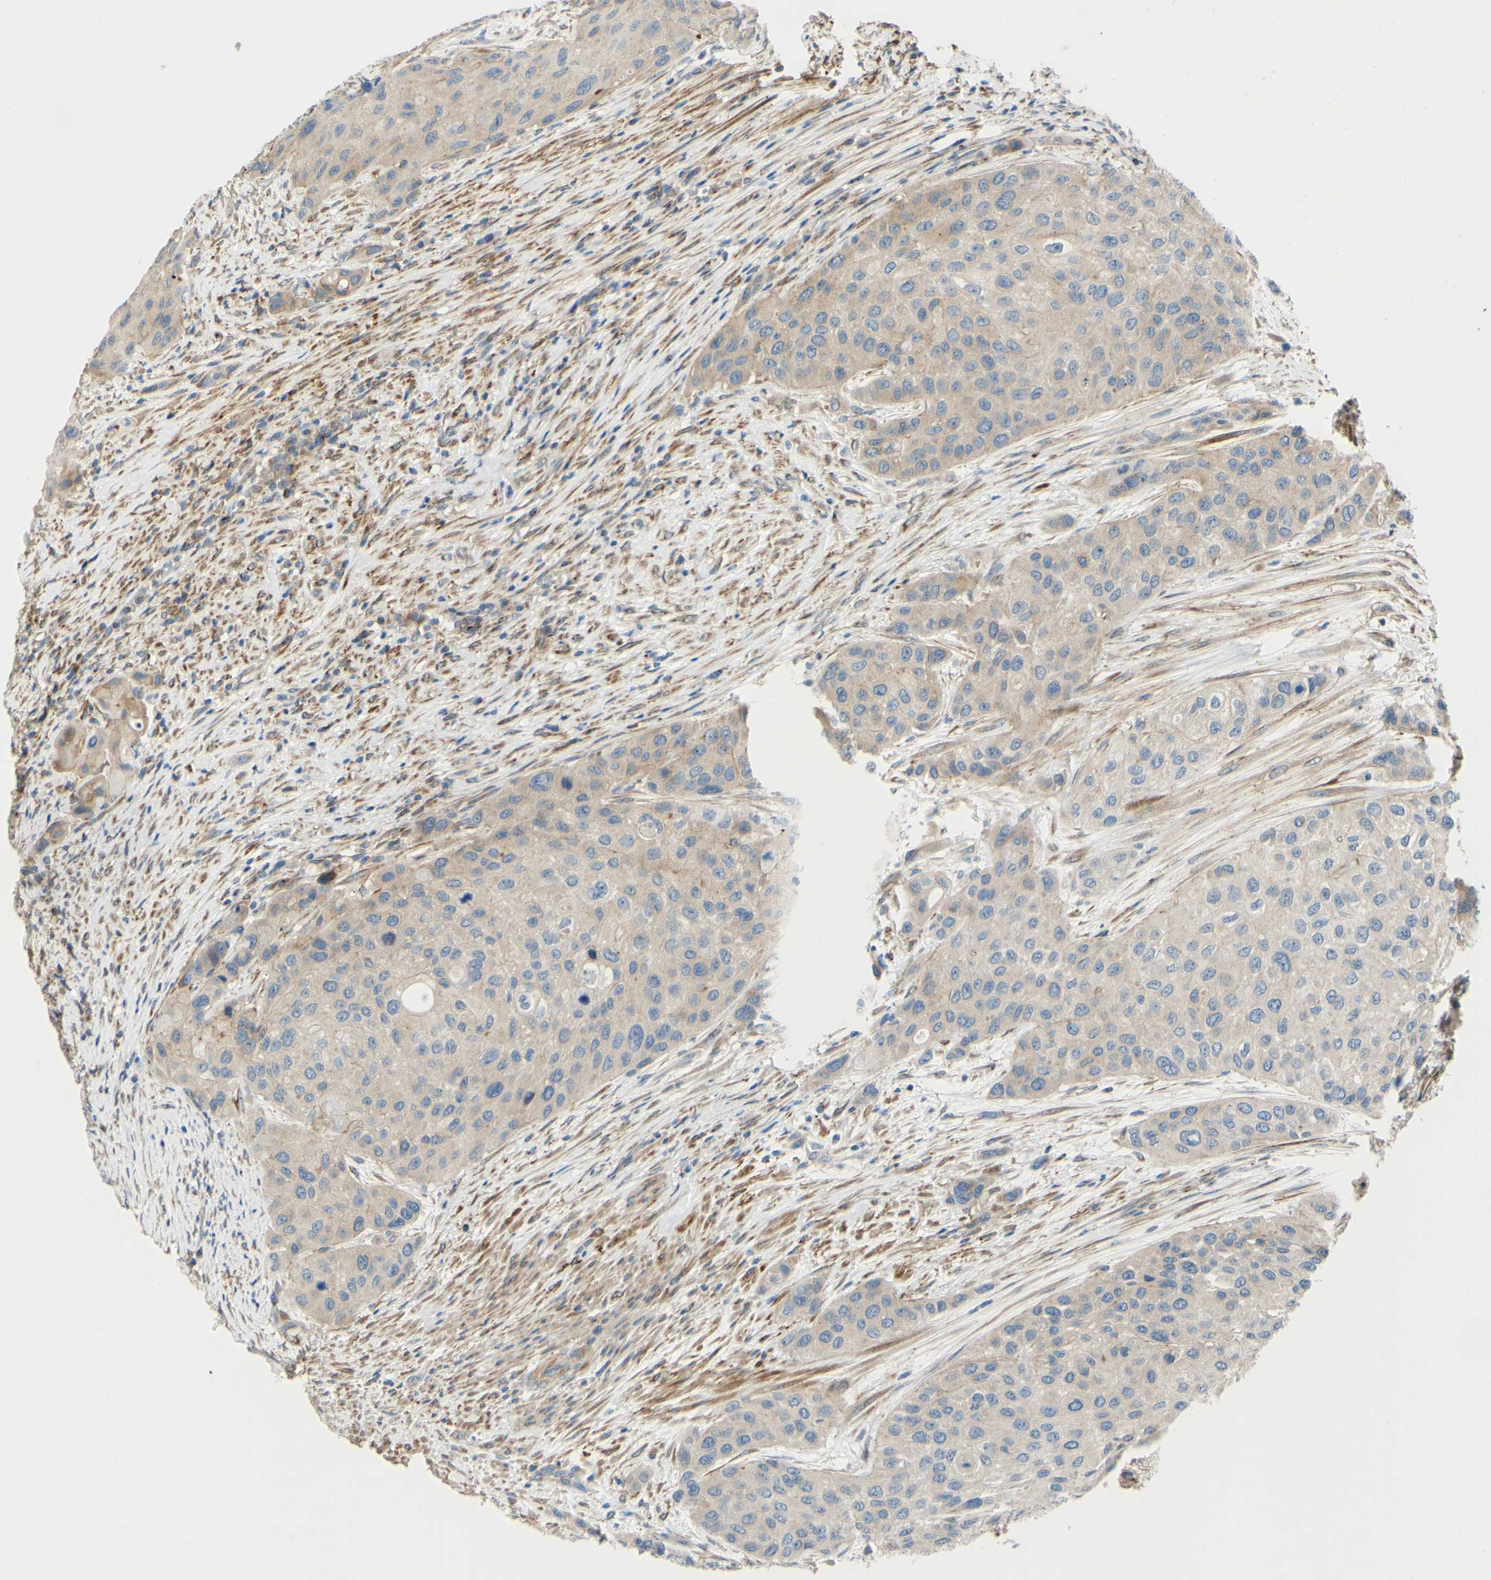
{"staining": {"intensity": "weak", "quantity": ">75%", "location": "cytoplasmic/membranous"}, "tissue": "urothelial cancer", "cell_type": "Tumor cells", "image_type": "cancer", "snomed": [{"axis": "morphology", "description": "Urothelial carcinoma, High grade"}, {"axis": "topography", "description": "Urinary bladder"}], "caption": "A low amount of weak cytoplasmic/membranous expression is identified in approximately >75% of tumor cells in urothelial cancer tissue.", "gene": "ARHGAP1", "patient": {"sex": "female", "age": 56}}